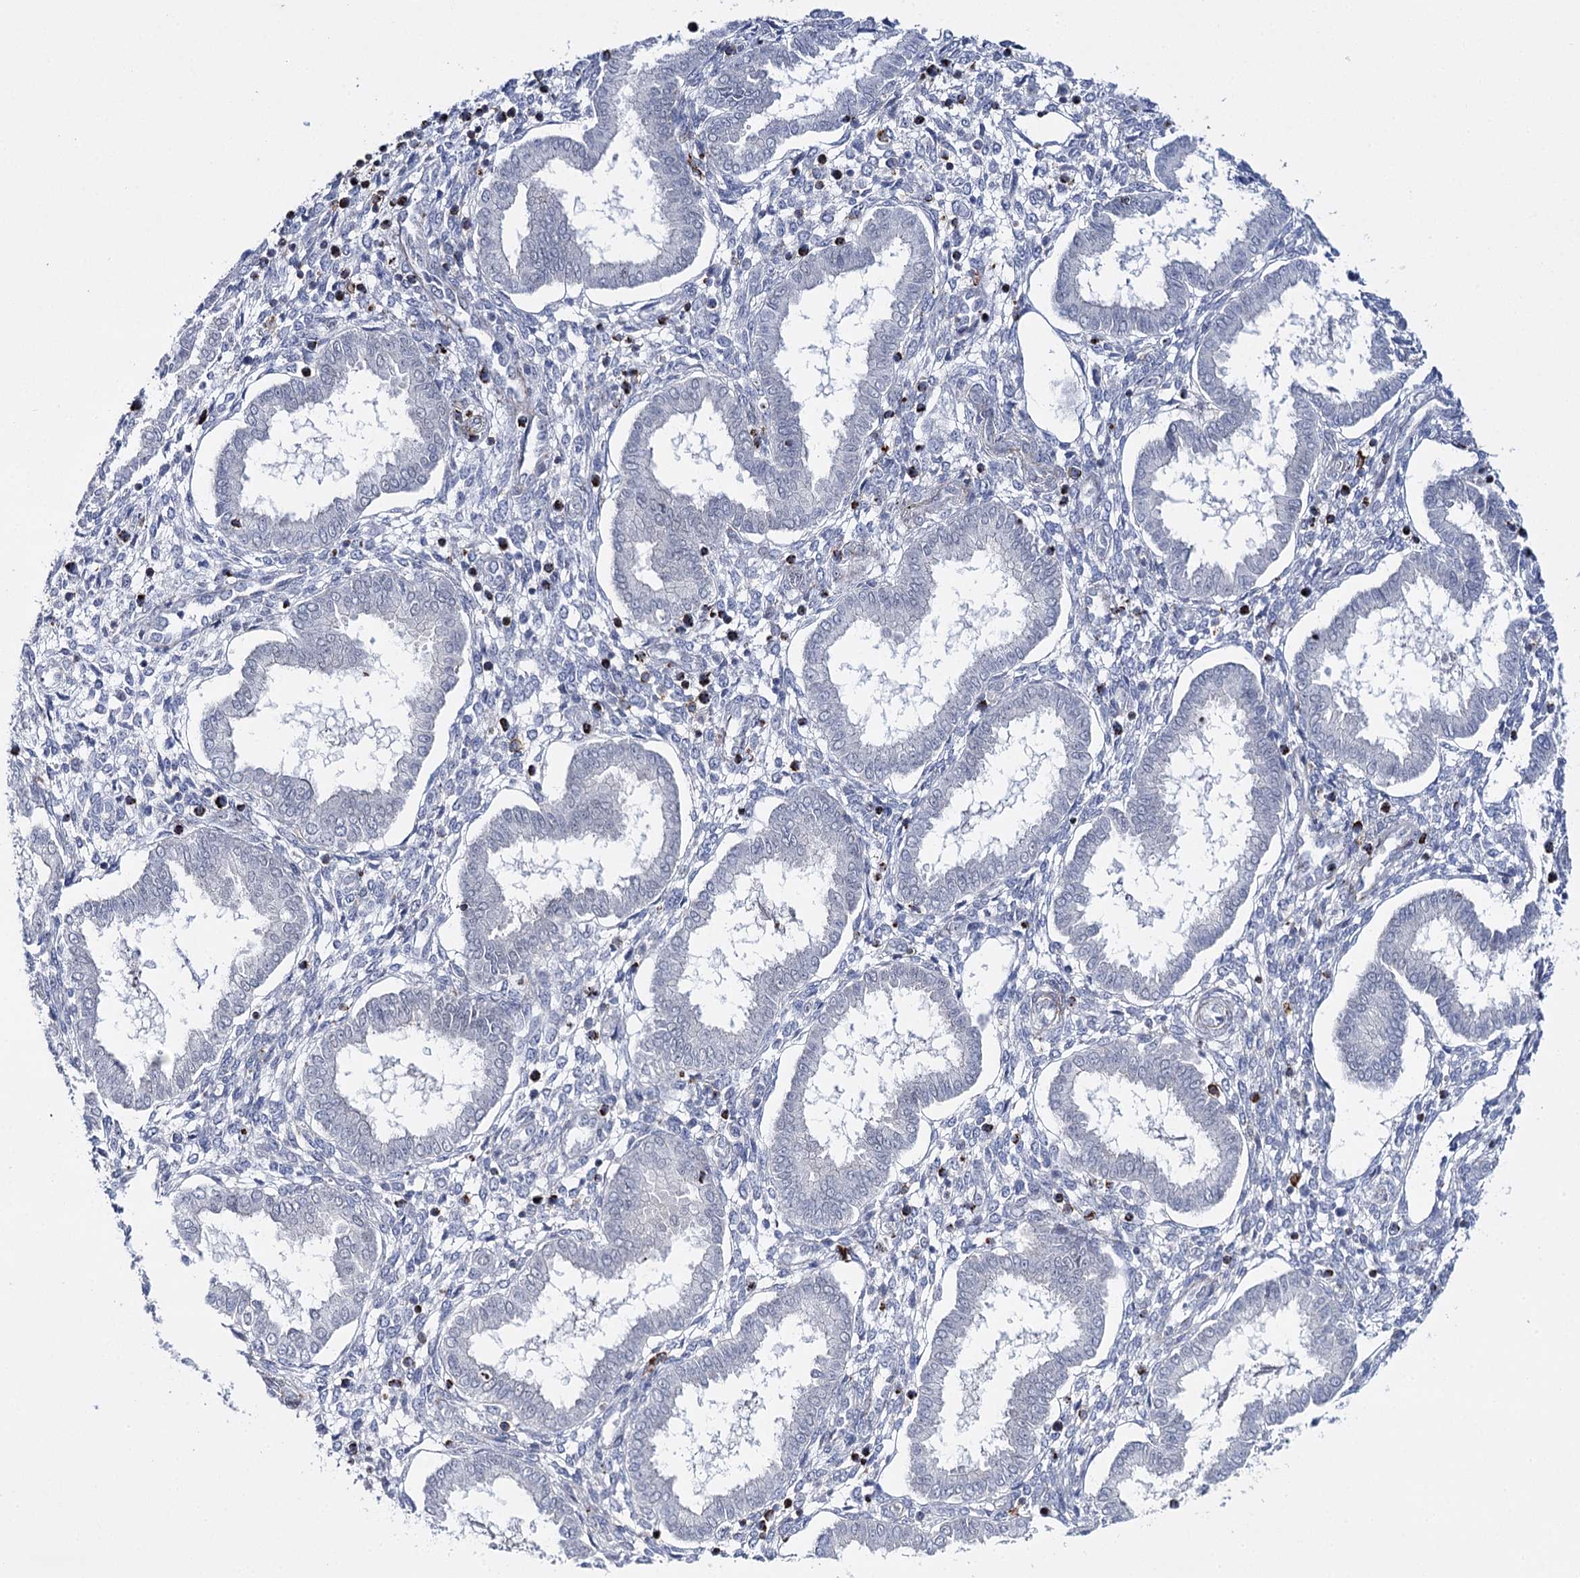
{"staining": {"intensity": "negative", "quantity": "none", "location": "none"}, "tissue": "endometrium", "cell_type": "Cells in endometrial stroma", "image_type": "normal", "snomed": [{"axis": "morphology", "description": "Normal tissue, NOS"}, {"axis": "topography", "description": "Endometrium"}], "caption": "High power microscopy histopathology image of an immunohistochemistry image of unremarkable endometrium, revealing no significant positivity in cells in endometrial stroma.", "gene": "AGXT2", "patient": {"sex": "female", "age": 24}}